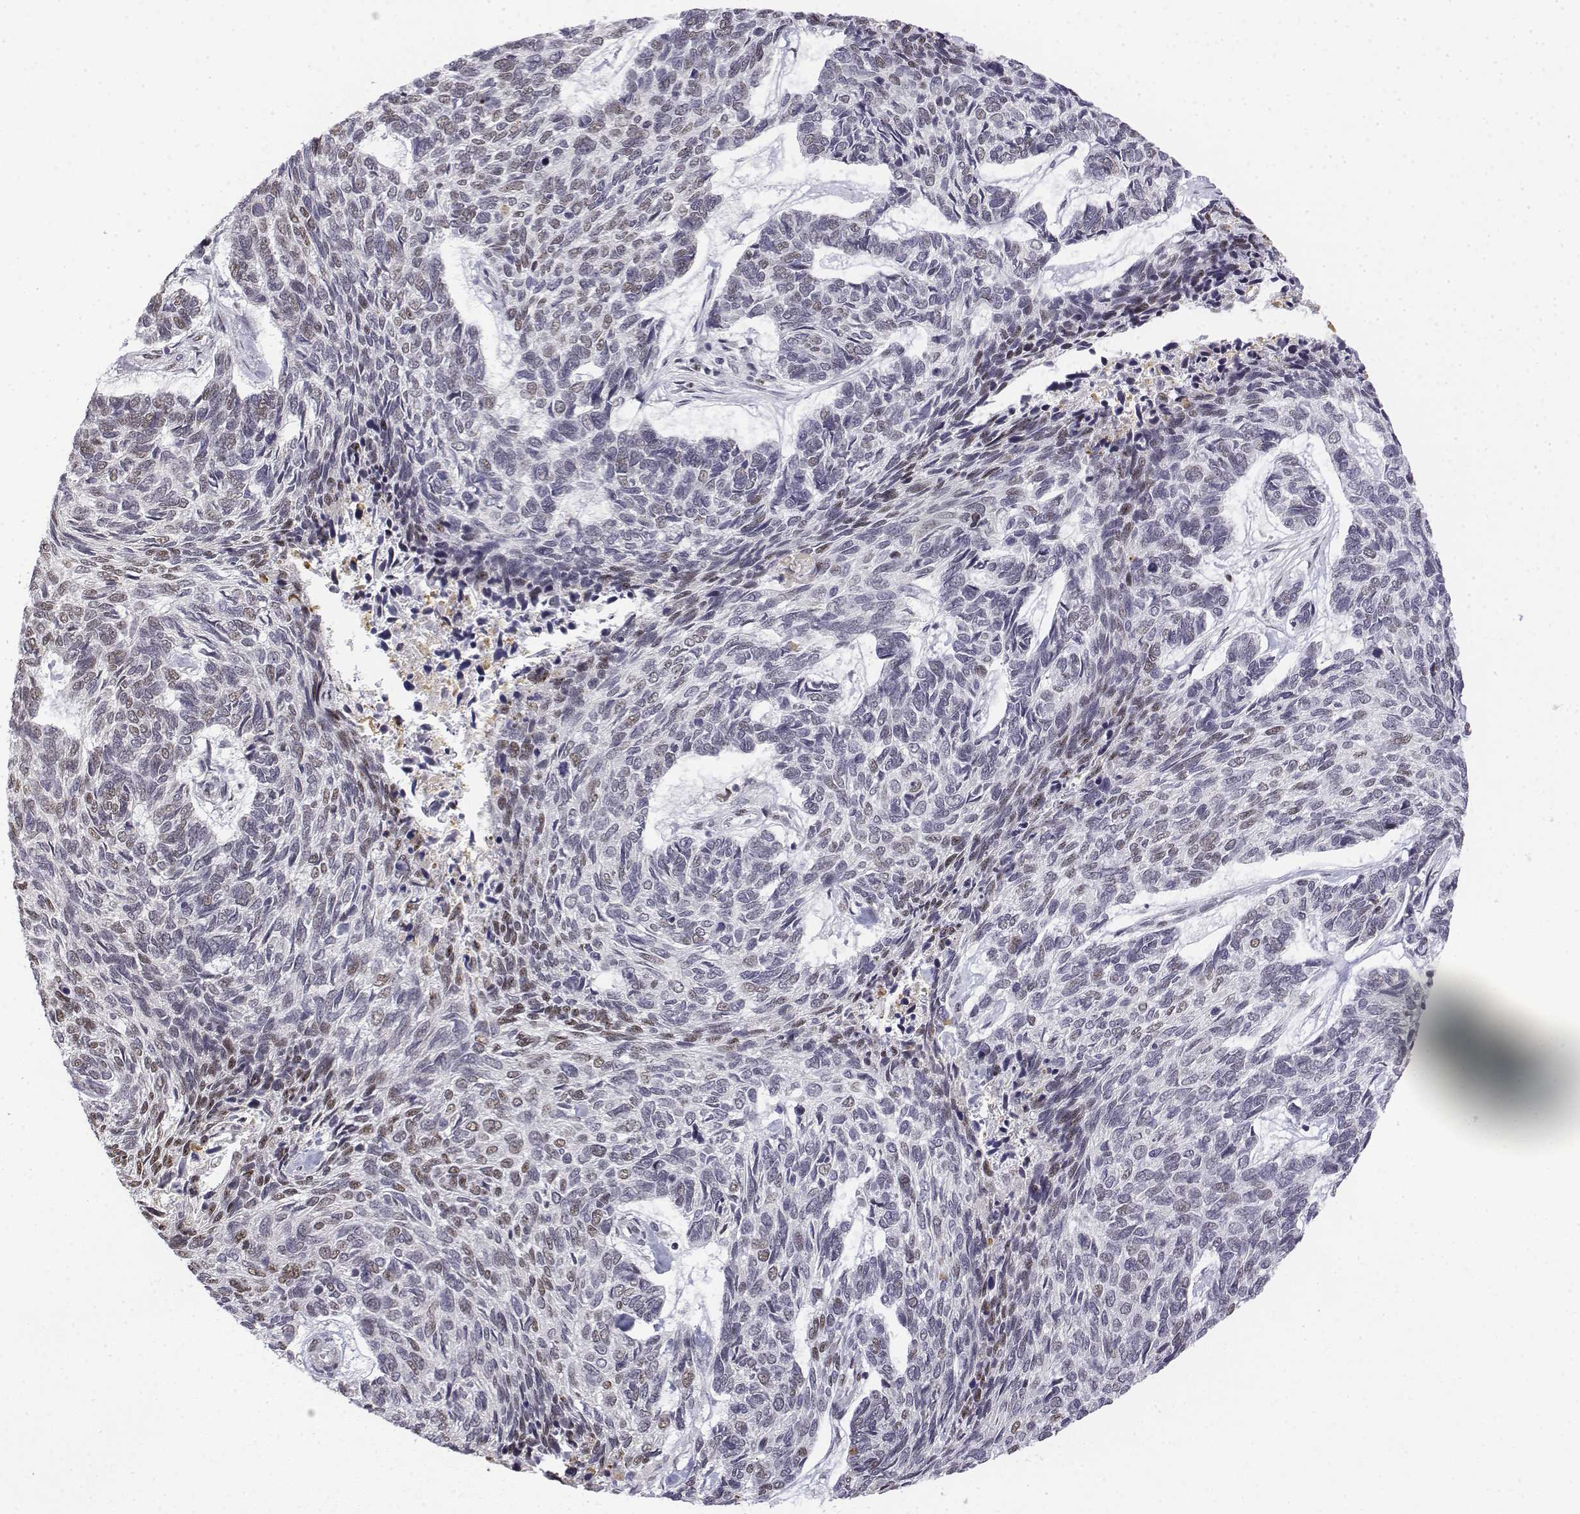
{"staining": {"intensity": "weak", "quantity": "<25%", "location": "nuclear"}, "tissue": "skin cancer", "cell_type": "Tumor cells", "image_type": "cancer", "snomed": [{"axis": "morphology", "description": "Basal cell carcinoma"}, {"axis": "topography", "description": "Skin"}], "caption": "This is a photomicrograph of immunohistochemistry staining of skin basal cell carcinoma, which shows no expression in tumor cells. Nuclei are stained in blue.", "gene": "SETD1A", "patient": {"sex": "female", "age": 65}}